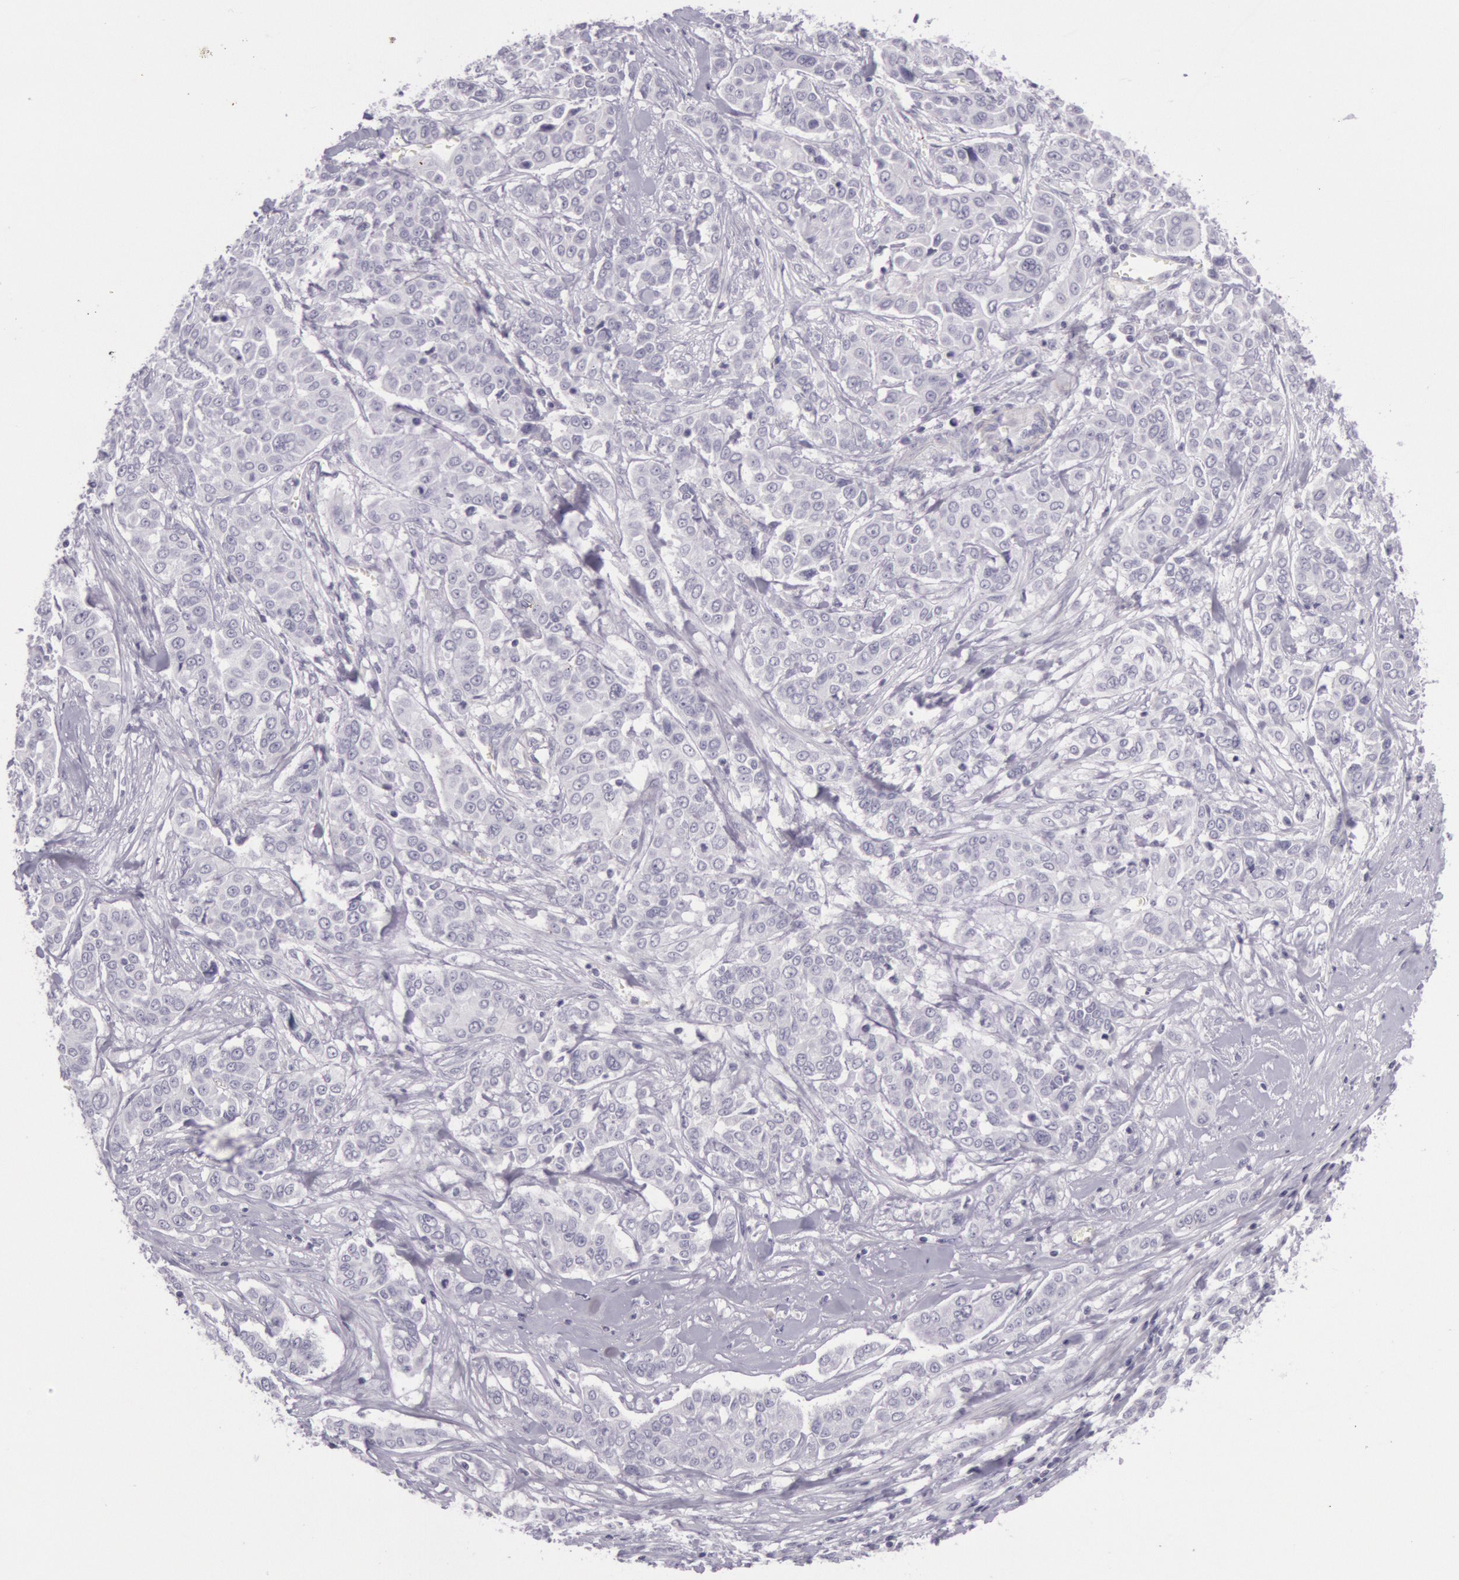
{"staining": {"intensity": "negative", "quantity": "none", "location": "none"}, "tissue": "pancreatic cancer", "cell_type": "Tumor cells", "image_type": "cancer", "snomed": [{"axis": "morphology", "description": "Adenocarcinoma, NOS"}, {"axis": "topography", "description": "Pancreas"}], "caption": "A high-resolution image shows immunohistochemistry staining of pancreatic cancer, which shows no significant staining in tumor cells.", "gene": "CKB", "patient": {"sex": "female", "age": 52}}